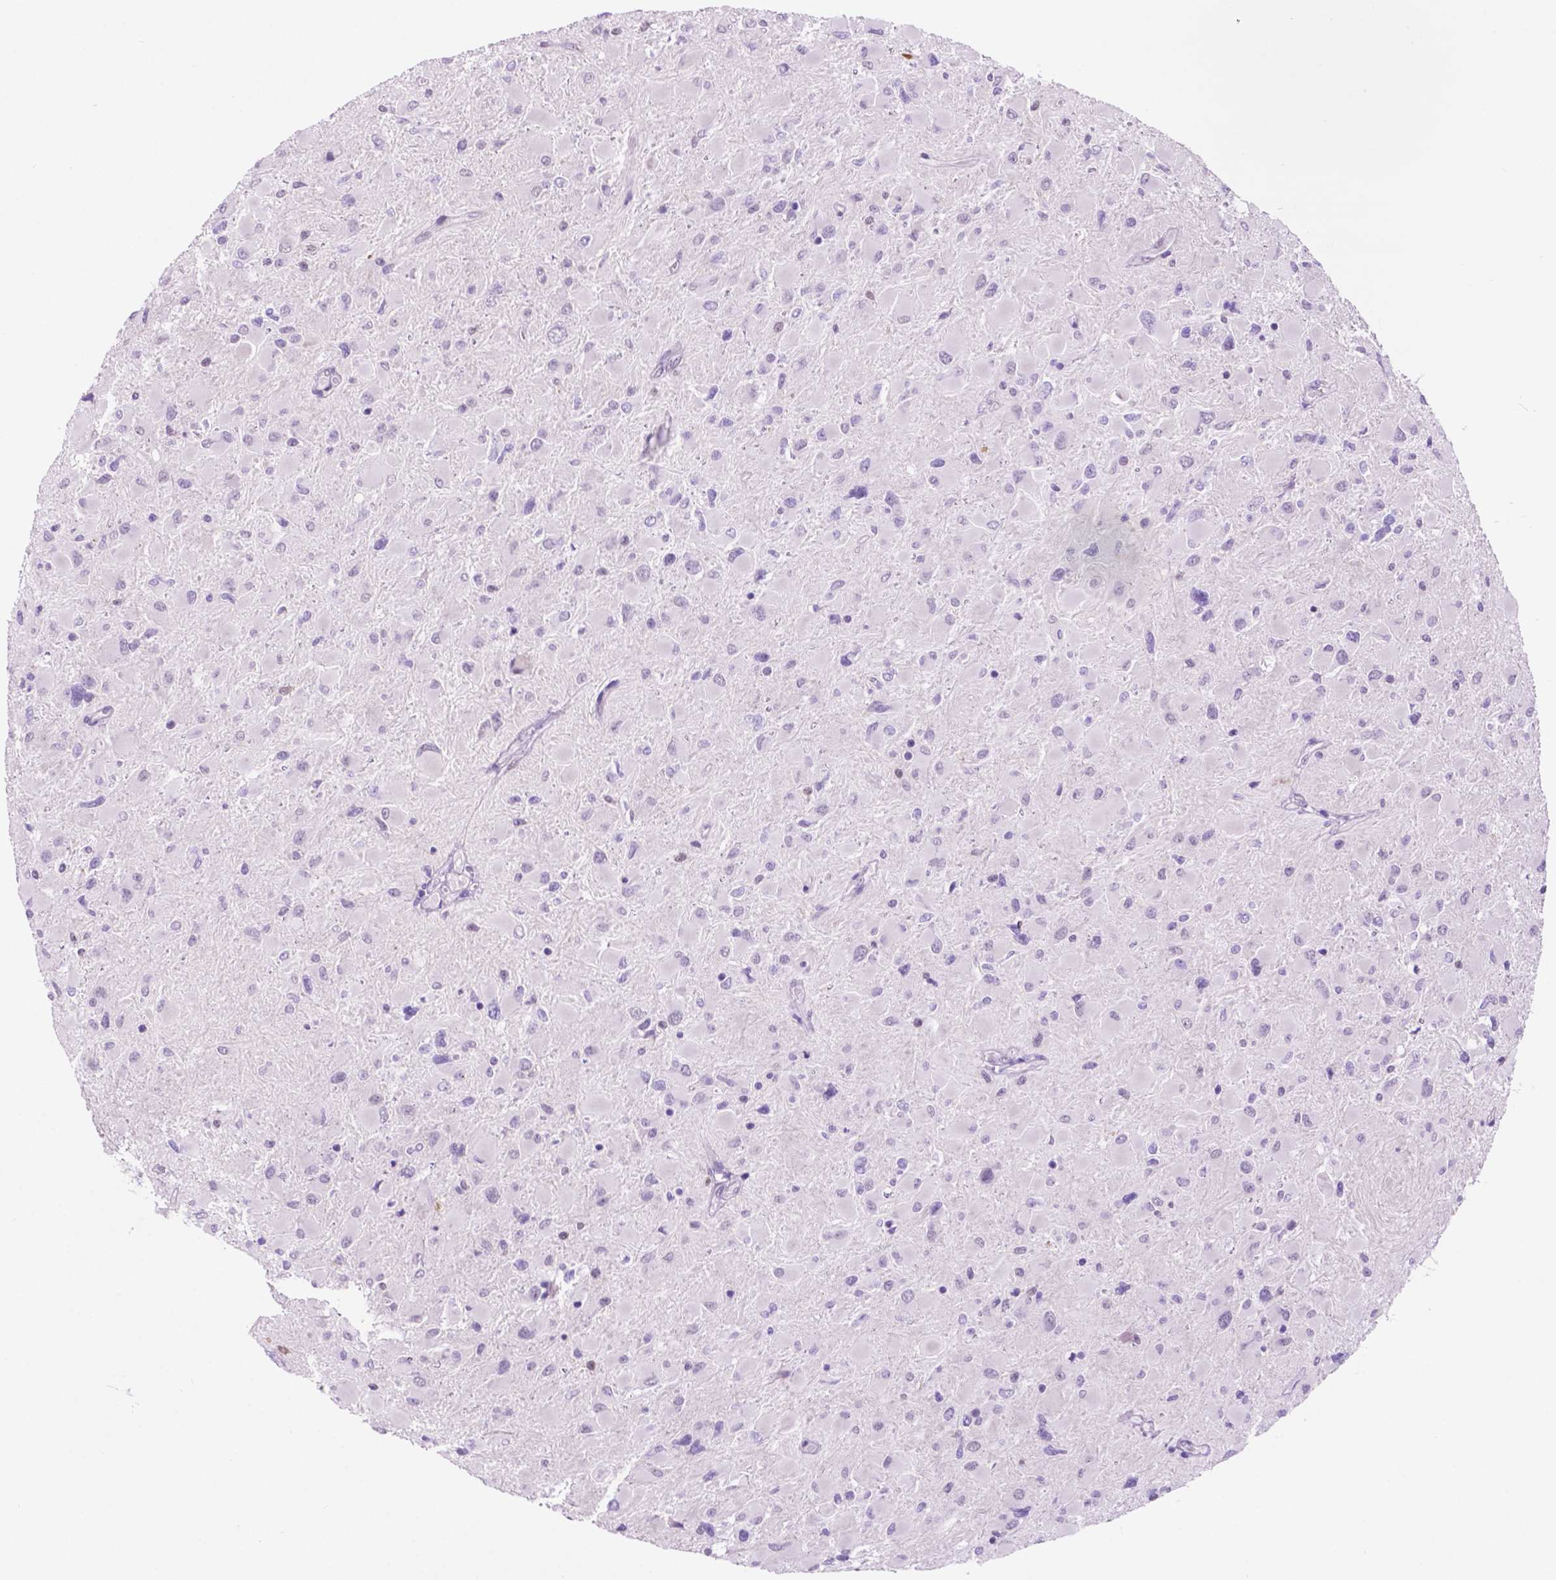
{"staining": {"intensity": "negative", "quantity": "none", "location": "none"}, "tissue": "glioma", "cell_type": "Tumor cells", "image_type": "cancer", "snomed": [{"axis": "morphology", "description": "Glioma, malignant, High grade"}, {"axis": "topography", "description": "Cerebral cortex"}], "caption": "High power microscopy photomicrograph of an IHC photomicrograph of glioma, revealing no significant expression in tumor cells.", "gene": "ACY3", "patient": {"sex": "female", "age": 36}}